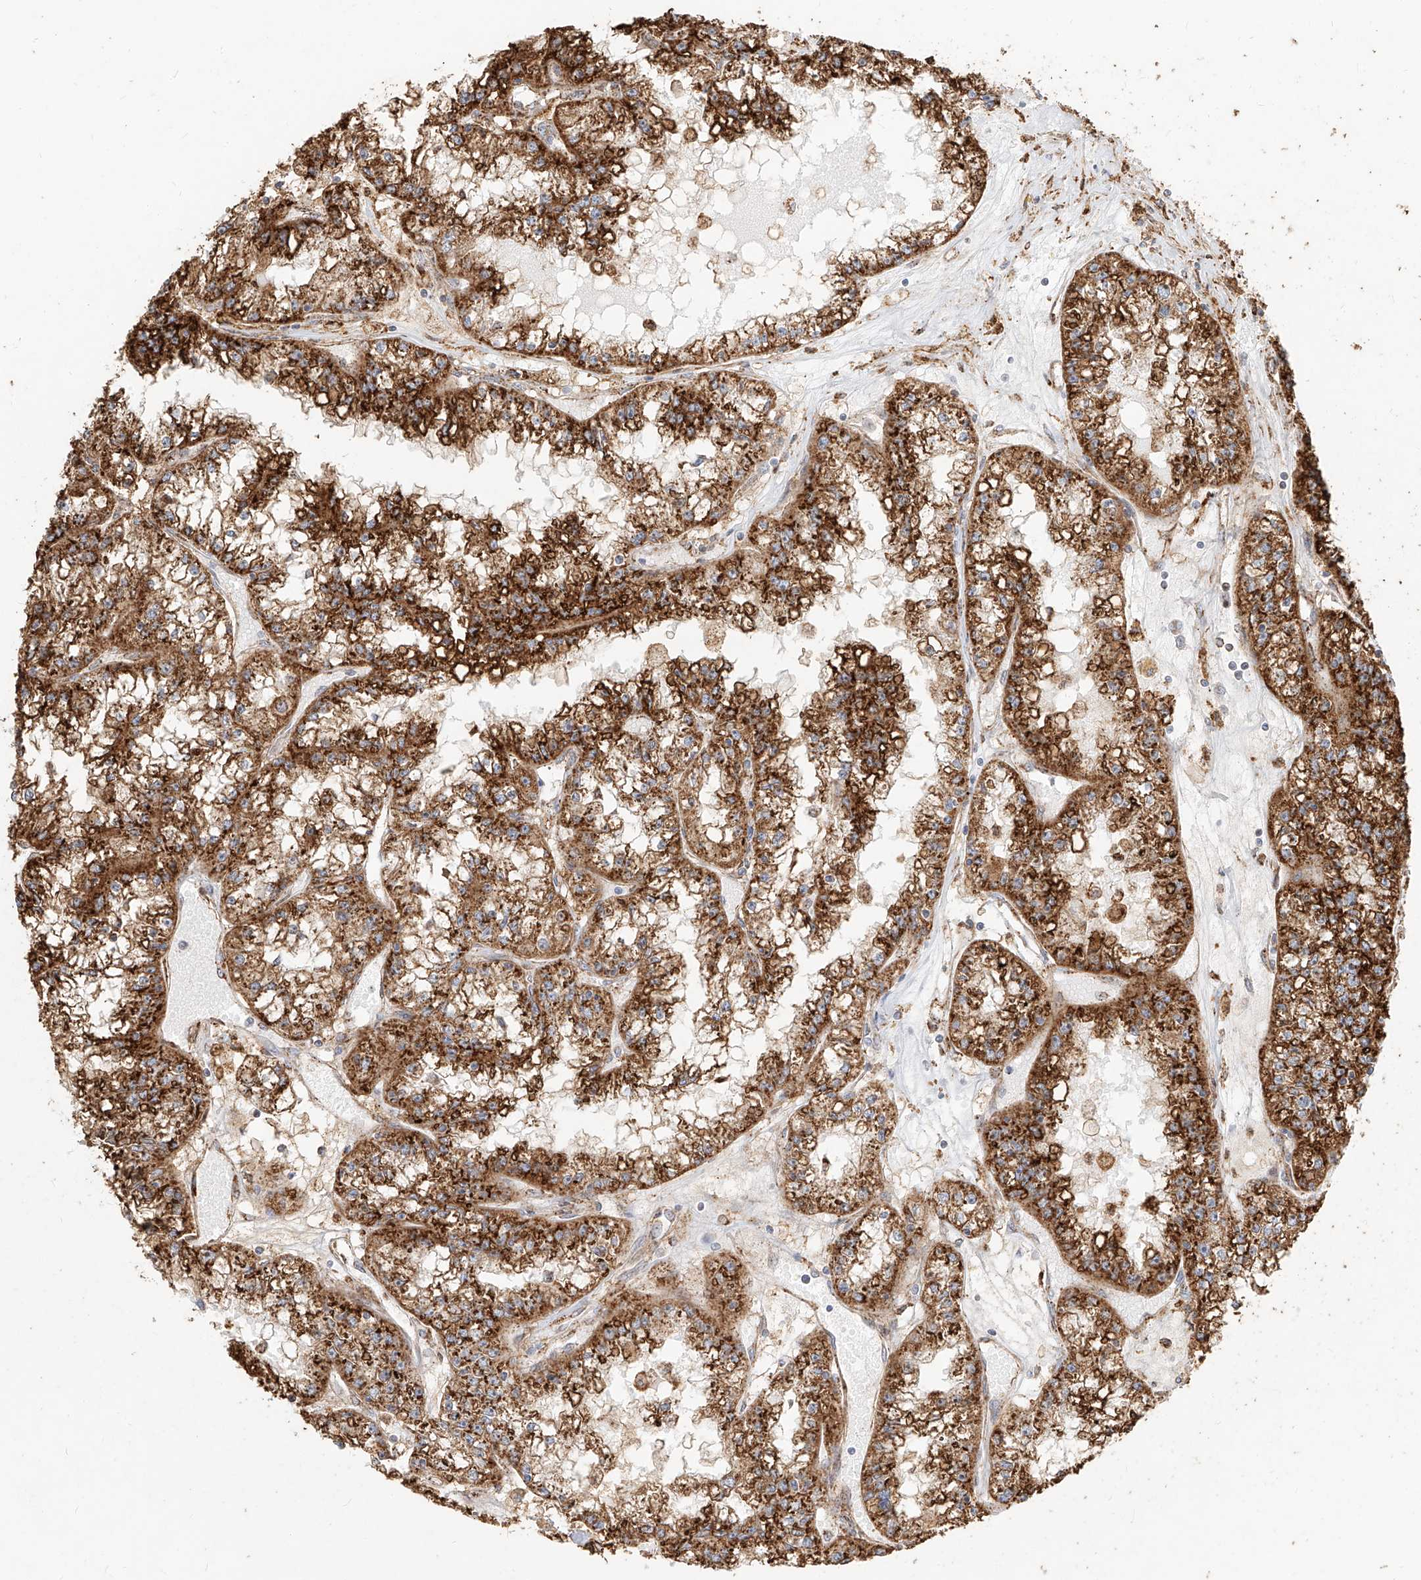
{"staining": {"intensity": "strong", "quantity": ">75%", "location": "cytoplasmic/membranous"}, "tissue": "renal cancer", "cell_type": "Tumor cells", "image_type": "cancer", "snomed": [{"axis": "morphology", "description": "Adenocarcinoma, NOS"}, {"axis": "topography", "description": "Kidney"}], "caption": "DAB (3,3'-diaminobenzidine) immunohistochemical staining of renal cancer (adenocarcinoma) demonstrates strong cytoplasmic/membranous protein staining in approximately >75% of tumor cells.", "gene": "MTX2", "patient": {"sex": "male", "age": 56}}